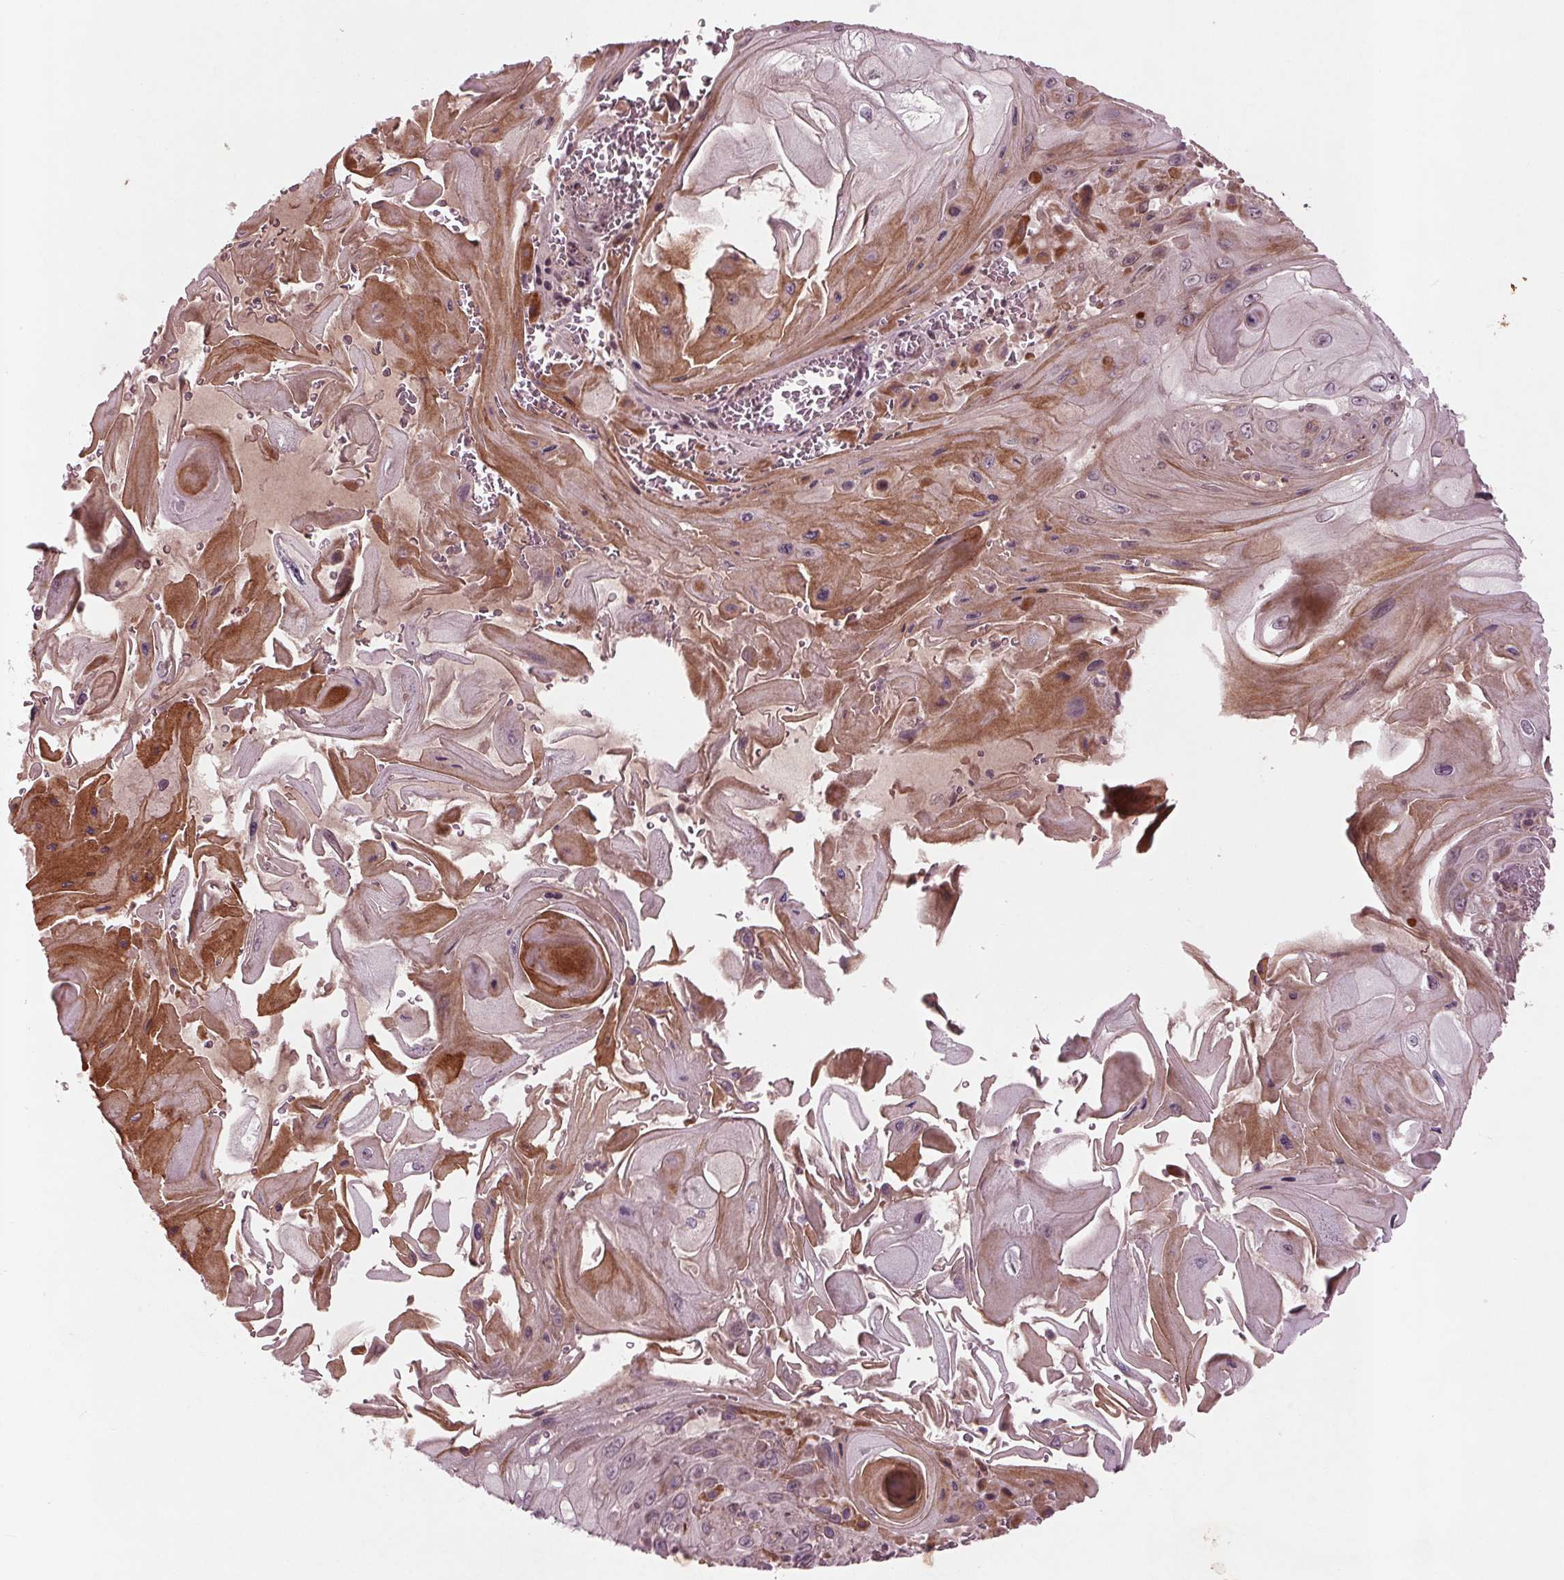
{"staining": {"intensity": "negative", "quantity": "none", "location": "none"}, "tissue": "skin cancer", "cell_type": "Tumor cells", "image_type": "cancer", "snomed": [{"axis": "morphology", "description": "Squamous cell carcinoma, NOS"}, {"axis": "topography", "description": "Skin"}], "caption": "DAB immunohistochemical staining of skin cancer (squamous cell carcinoma) reveals no significant staining in tumor cells. (Brightfield microscopy of DAB immunohistochemistry (IHC) at high magnification).", "gene": "CDKL4", "patient": {"sex": "female", "age": 94}}